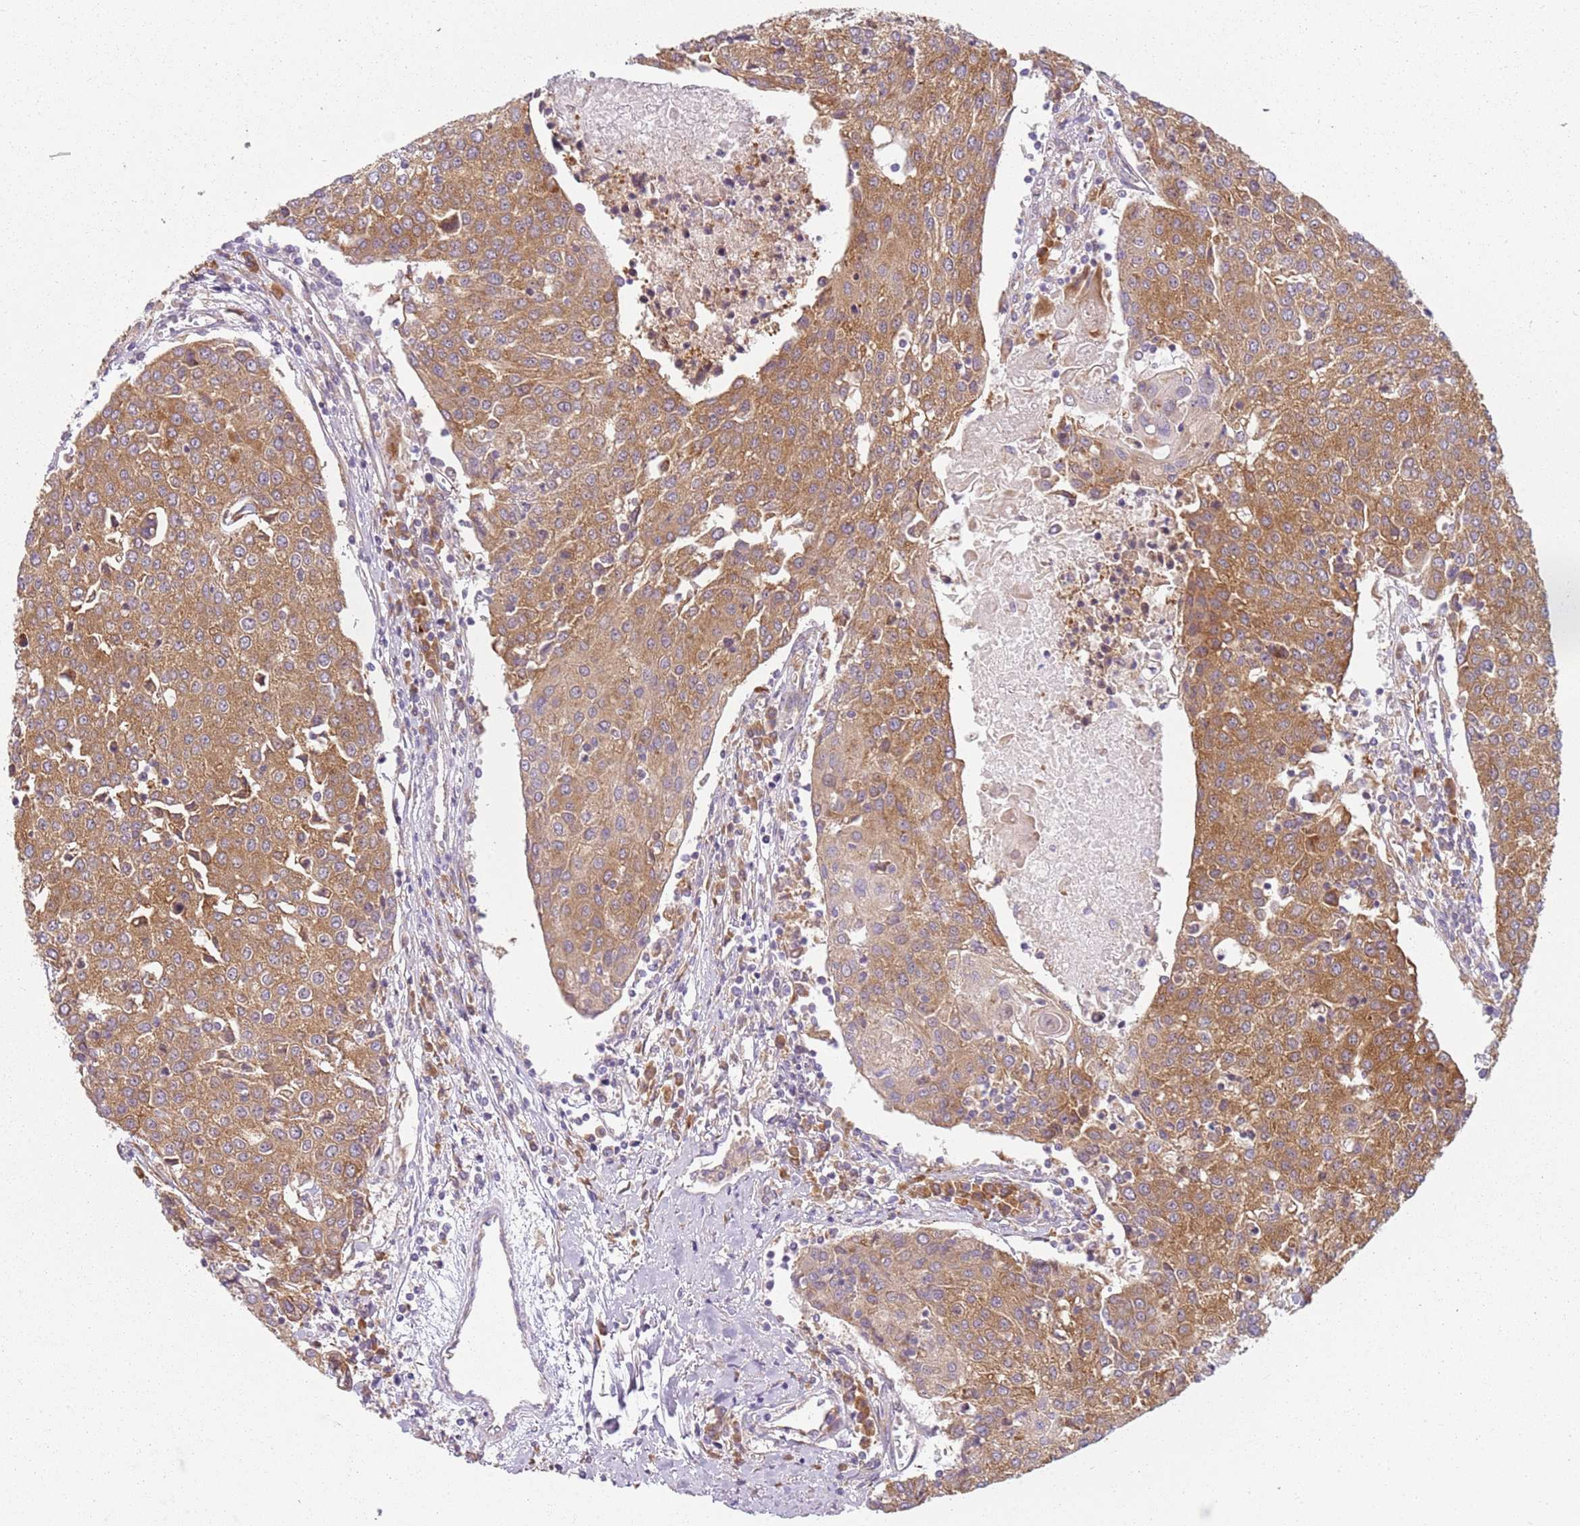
{"staining": {"intensity": "moderate", "quantity": ">75%", "location": "cytoplasmic/membranous"}, "tissue": "urothelial cancer", "cell_type": "Tumor cells", "image_type": "cancer", "snomed": [{"axis": "morphology", "description": "Urothelial carcinoma, High grade"}, {"axis": "topography", "description": "Urinary bladder"}], "caption": "Tumor cells exhibit medium levels of moderate cytoplasmic/membranous positivity in about >75% of cells in urothelial carcinoma (high-grade).", "gene": "RPS28", "patient": {"sex": "female", "age": 85}}